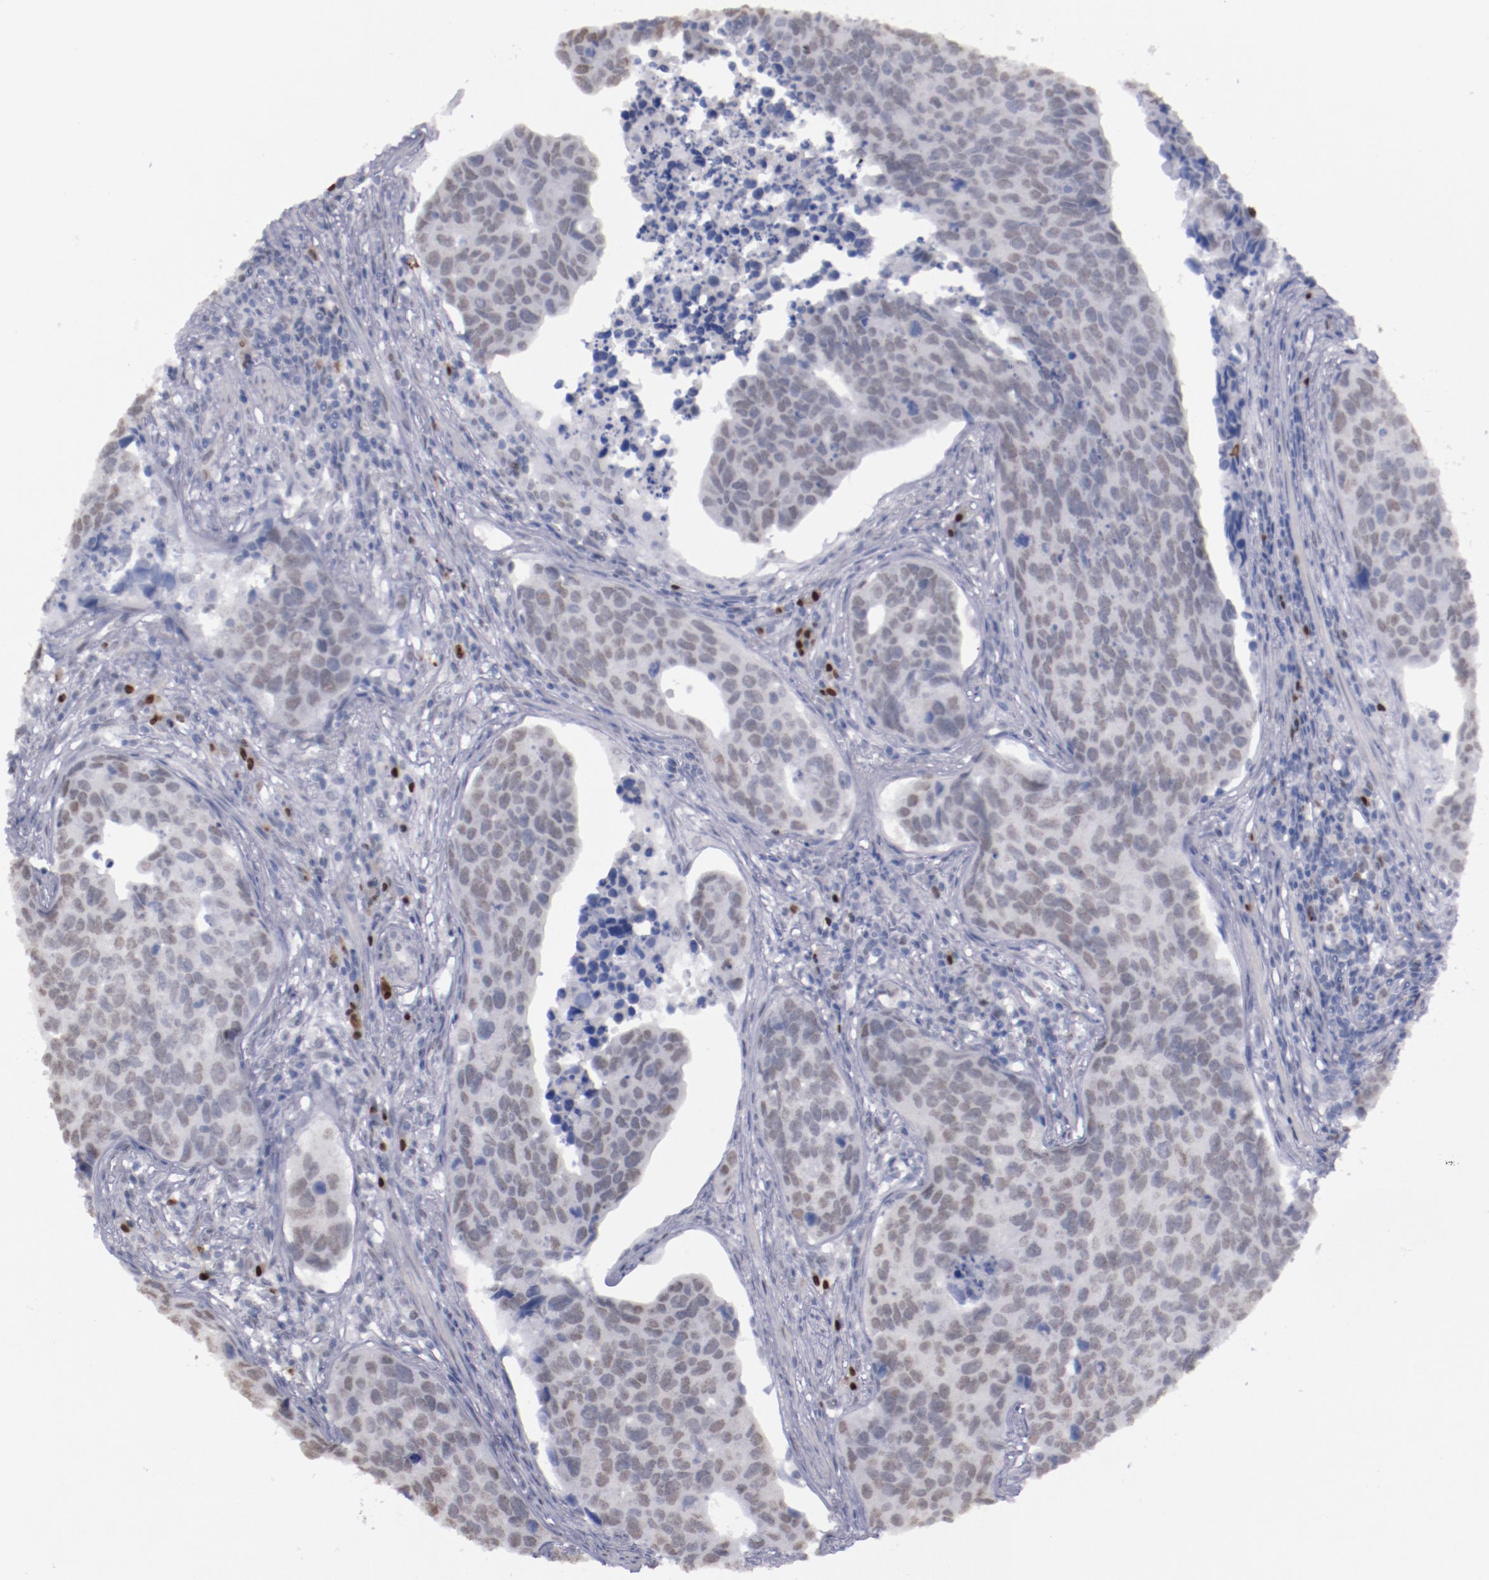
{"staining": {"intensity": "weak", "quantity": "25%-75%", "location": "nuclear"}, "tissue": "urothelial cancer", "cell_type": "Tumor cells", "image_type": "cancer", "snomed": [{"axis": "morphology", "description": "Urothelial carcinoma, High grade"}, {"axis": "topography", "description": "Urinary bladder"}], "caption": "Tumor cells demonstrate low levels of weak nuclear expression in about 25%-75% of cells in human high-grade urothelial carcinoma.", "gene": "IRF4", "patient": {"sex": "male", "age": 81}}